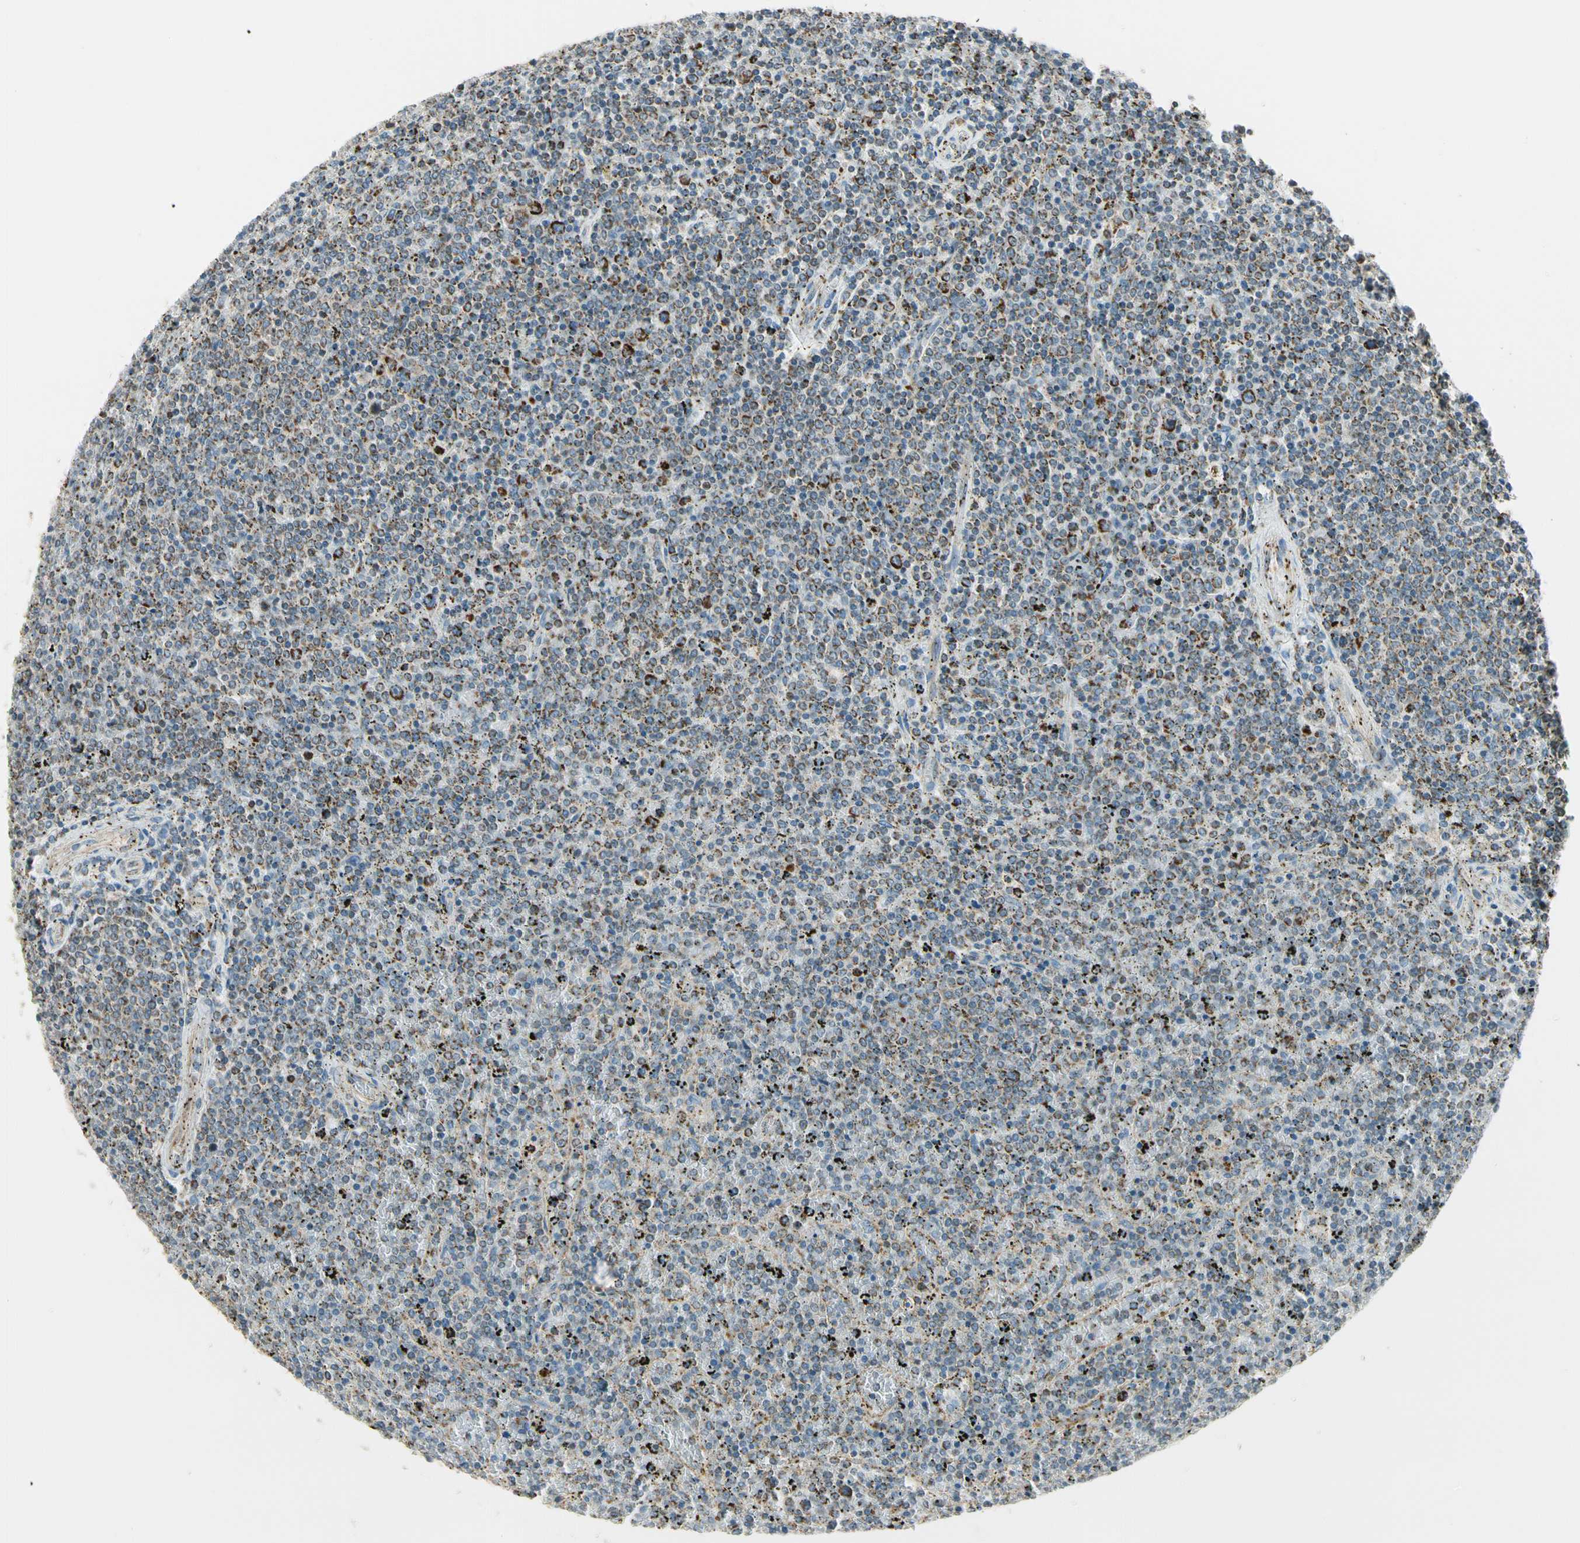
{"staining": {"intensity": "strong", "quantity": "25%-75%", "location": "cytoplasmic/membranous"}, "tissue": "lymphoma", "cell_type": "Tumor cells", "image_type": "cancer", "snomed": [{"axis": "morphology", "description": "Malignant lymphoma, non-Hodgkin's type, Low grade"}, {"axis": "topography", "description": "Spleen"}], "caption": "Protein analysis of lymphoma tissue demonstrates strong cytoplasmic/membranous positivity in about 25%-75% of tumor cells.", "gene": "EPHB3", "patient": {"sex": "female", "age": 77}}